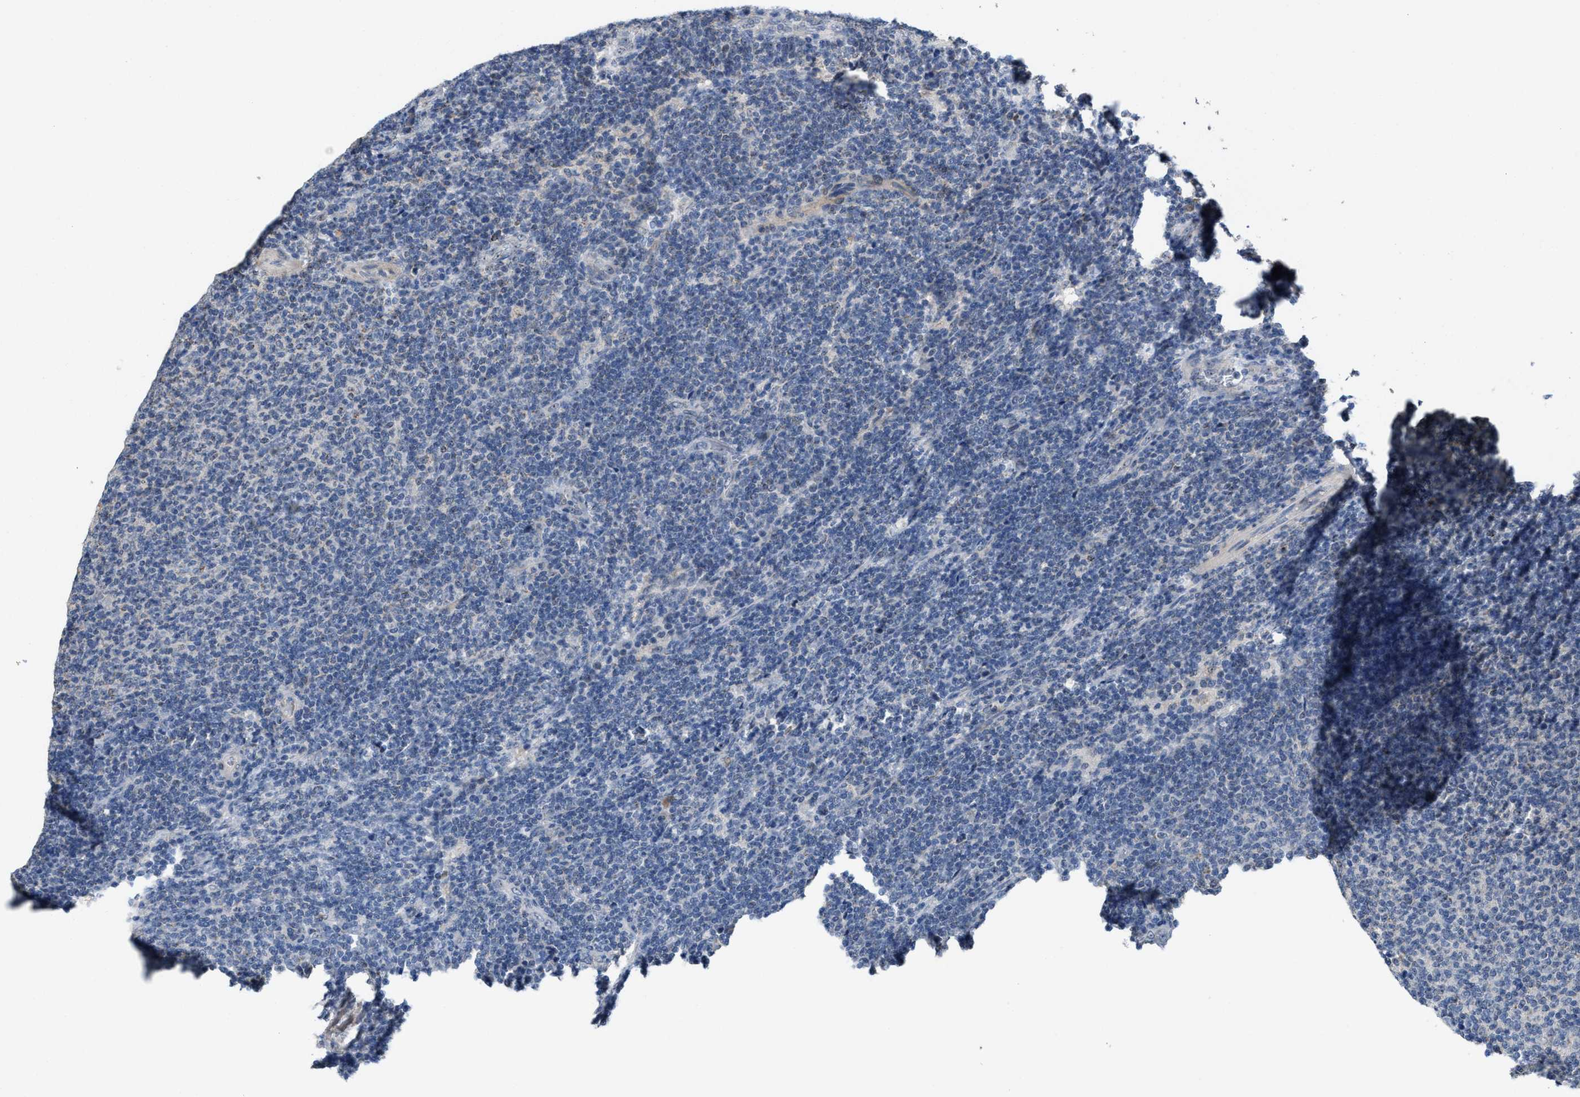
{"staining": {"intensity": "moderate", "quantity": "25%-75%", "location": "nuclear"}, "tissue": "lymphoma", "cell_type": "Tumor cells", "image_type": "cancer", "snomed": [{"axis": "morphology", "description": "Malignant lymphoma, non-Hodgkin's type, Low grade"}, {"axis": "topography", "description": "Lymph node"}], "caption": "Low-grade malignant lymphoma, non-Hodgkin's type was stained to show a protein in brown. There is medium levels of moderate nuclear positivity in about 25%-75% of tumor cells.", "gene": "ZNF783", "patient": {"sex": "male", "age": 66}}